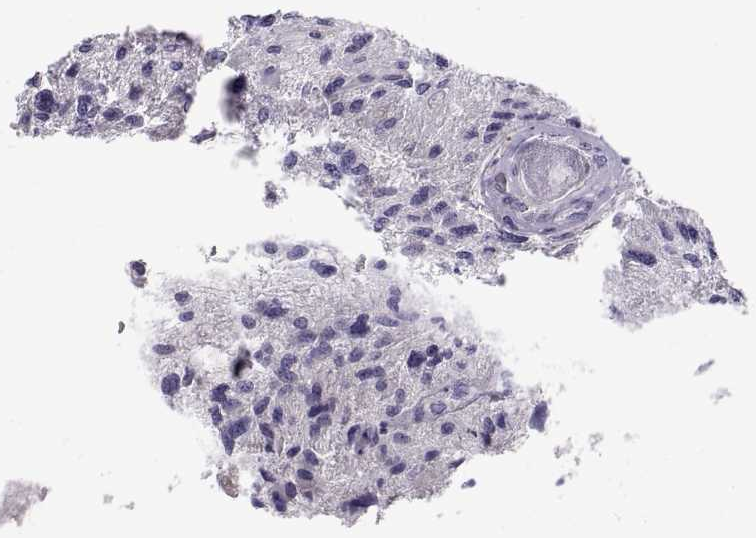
{"staining": {"intensity": "negative", "quantity": "none", "location": "none"}, "tissue": "glioma", "cell_type": "Tumor cells", "image_type": "cancer", "snomed": [{"axis": "morphology", "description": "Glioma, malignant, NOS"}, {"axis": "morphology", "description": "Glioma, malignant, High grade"}, {"axis": "topography", "description": "Brain"}], "caption": "There is no significant expression in tumor cells of glioma.", "gene": "CRYBB3", "patient": {"sex": "female", "age": 71}}